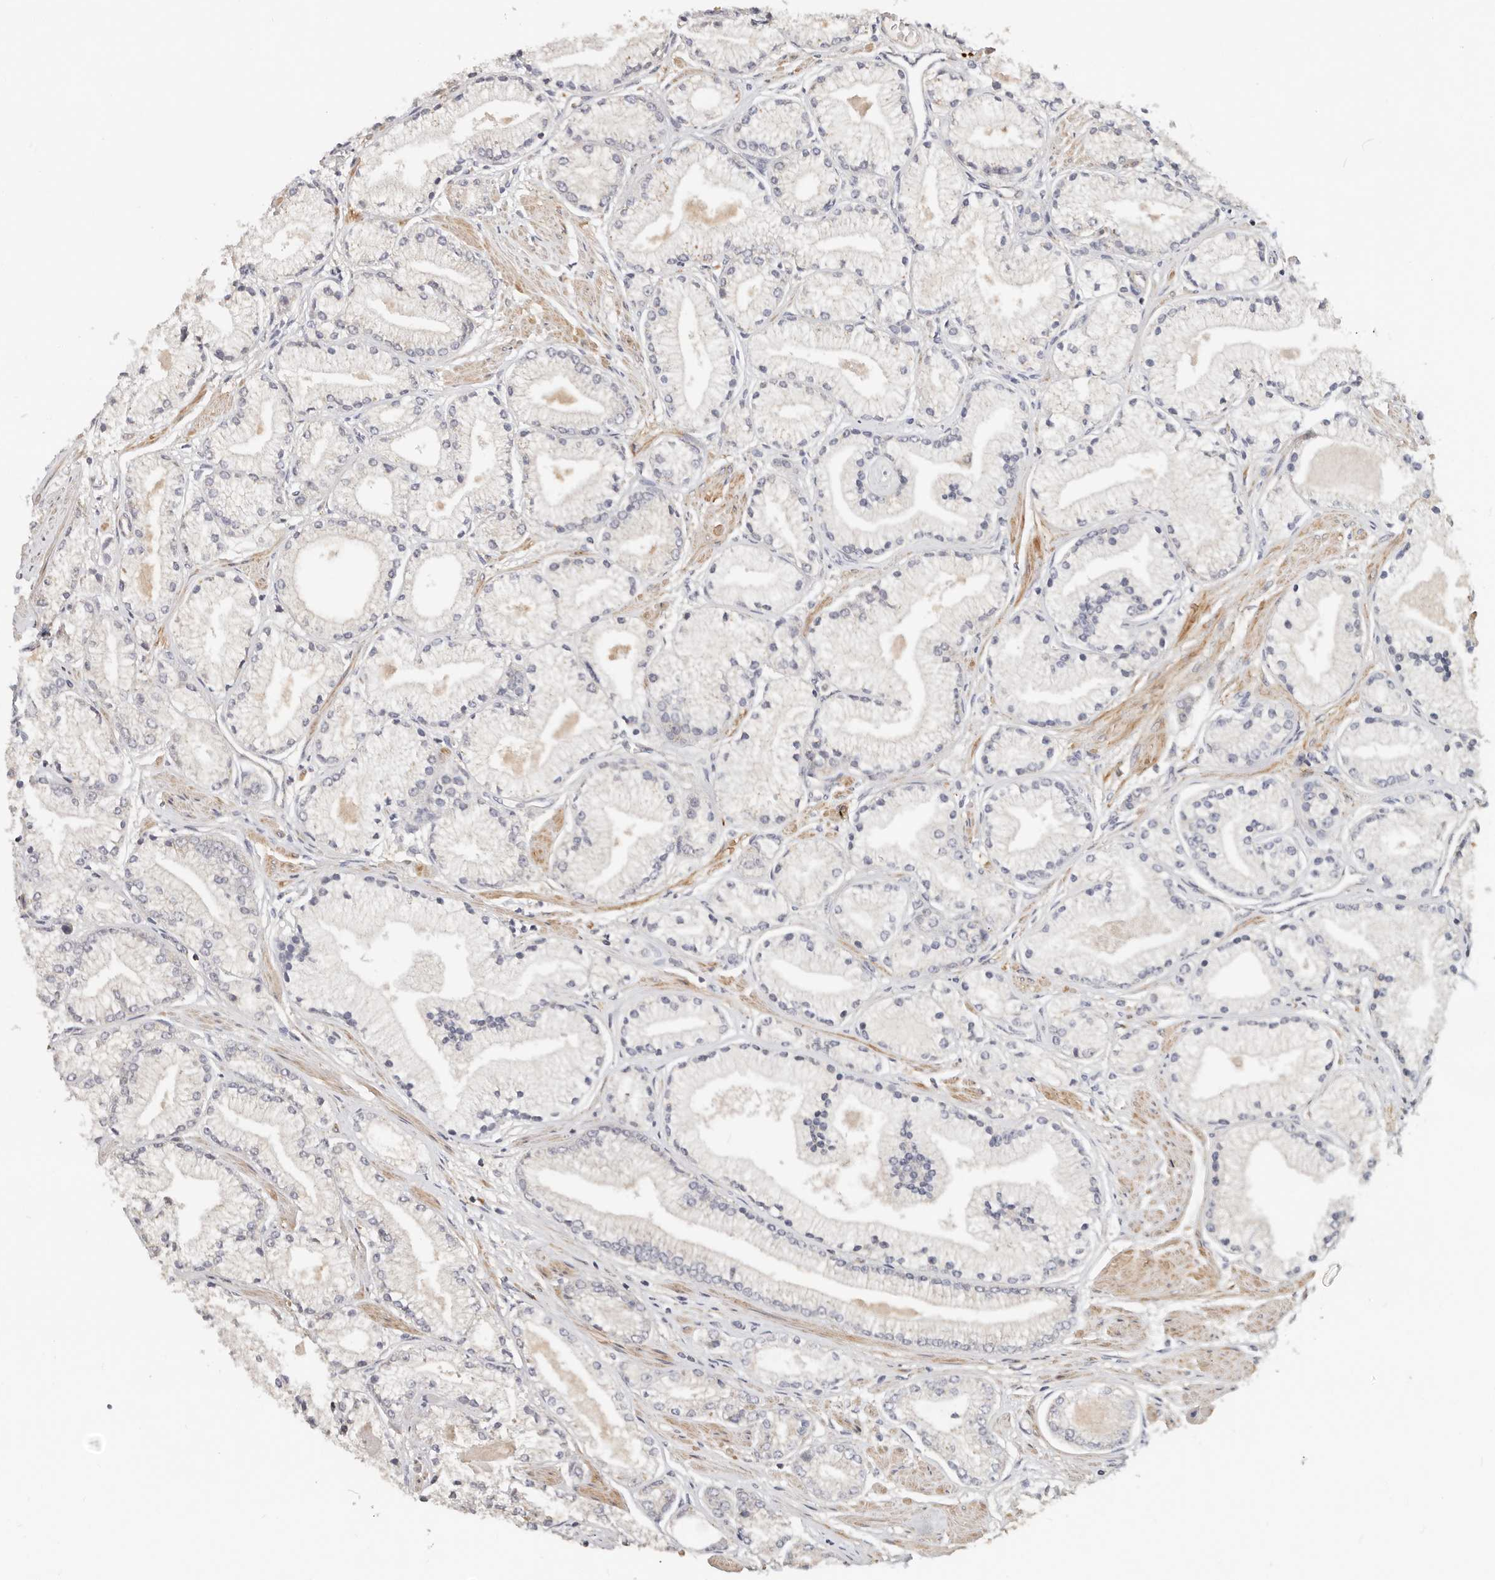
{"staining": {"intensity": "negative", "quantity": "none", "location": "none"}, "tissue": "prostate cancer", "cell_type": "Tumor cells", "image_type": "cancer", "snomed": [{"axis": "morphology", "description": "Adenocarcinoma, High grade"}, {"axis": "topography", "description": "Prostate"}], "caption": "Tumor cells show no significant protein staining in prostate adenocarcinoma (high-grade). (DAB (3,3'-diaminobenzidine) immunohistochemistry (IHC), high magnification).", "gene": "ZRANB1", "patient": {"sex": "male", "age": 50}}